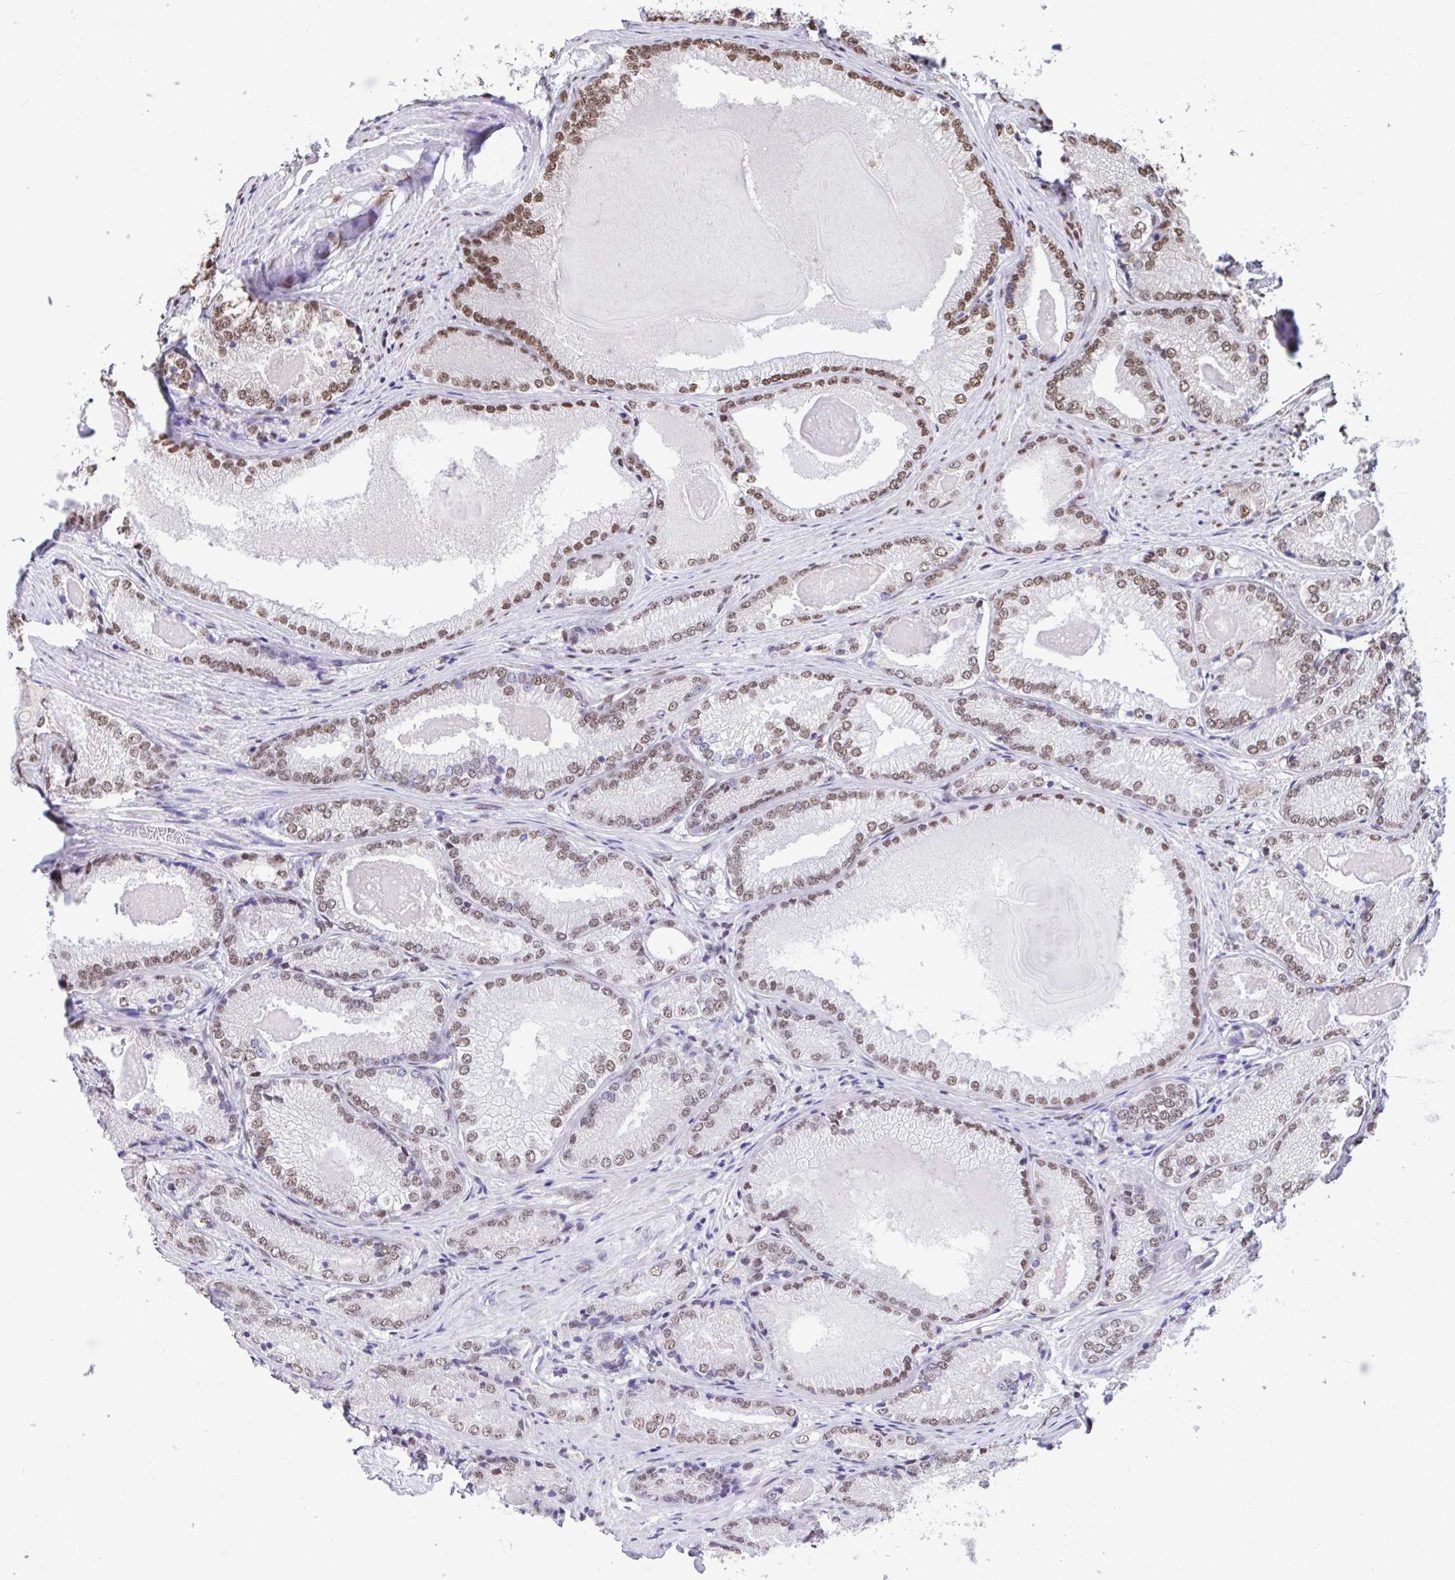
{"staining": {"intensity": "moderate", "quantity": ">75%", "location": "nuclear"}, "tissue": "prostate cancer", "cell_type": "Tumor cells", "image_type": "cancer", "snomed": [{"axis": "morphology", "description": "Adenocarcinoma, NOS"}, {"axis": "morphology", "description": "Adenocarcinoma, Low grade"}, {"axis": "topography", "description": "Prostate"}], "caption": "Tumor cells demonstrate medium levels of moderate nuclear staining in about >75% of cells in human prostate cancer (adenocarcinoma). (DAB = brown stain, brightfield microscopy at high magnification).", "gene": "HNRNPDL", "patient": {"sex": "male", "age": 68}}